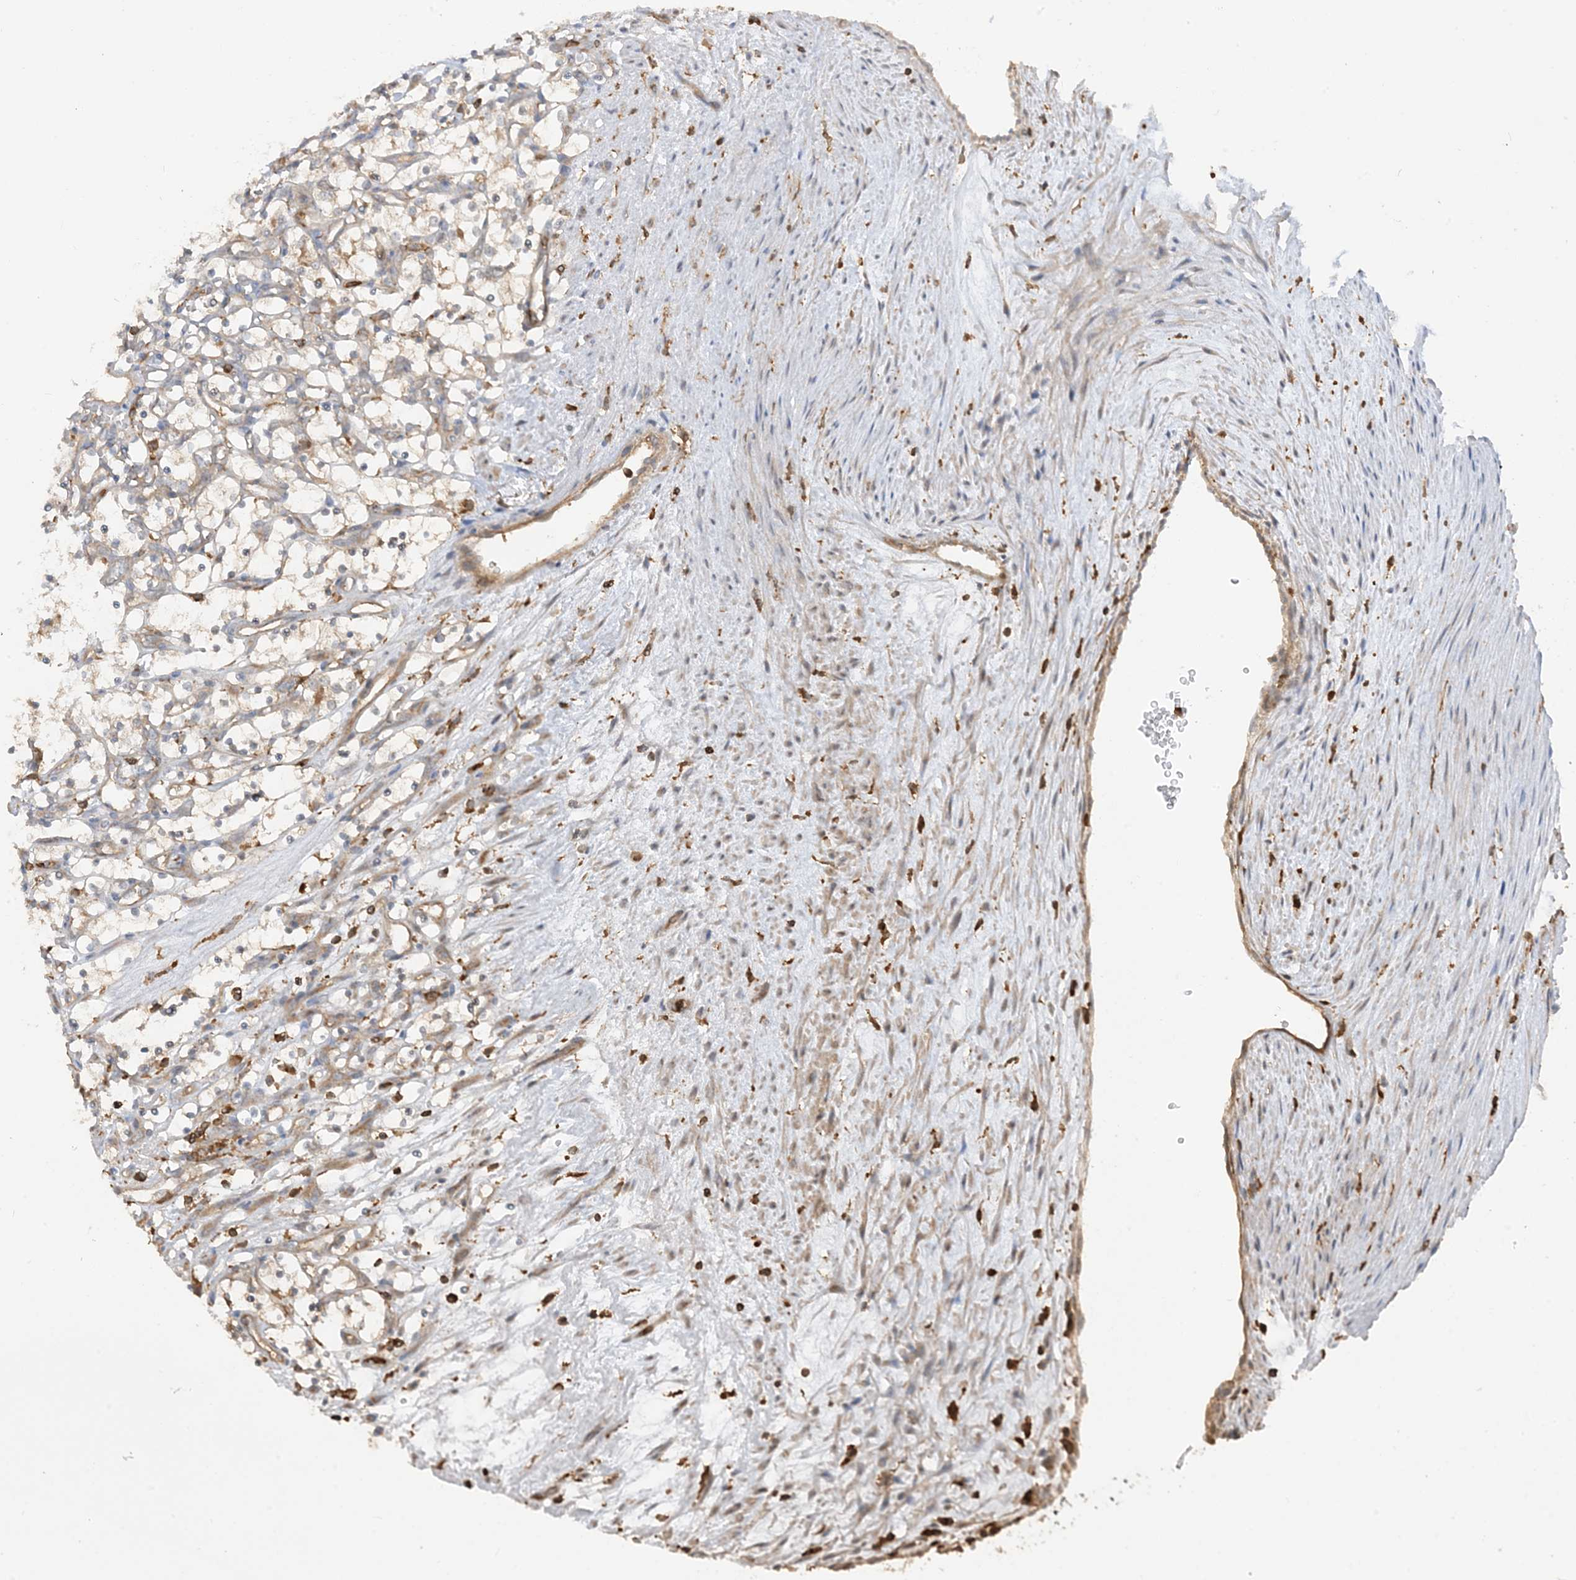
{"staining": {"intensity": "weak", "quantity": "<25%", "location": "cytoplasmic/membranous"}, "tissue": "renal cancer", "cell_type": "Tumor cells", "image_type": "cancer", "snomed": [{"axis": "morphology", "description": "Adenocarcinoma, NOS"}, {"axis": "topography", "description": "Kidney"}], "caption": "Immunohistochemical staining of renal adenocarcinoma displays no significant staining in tumor cells.", "gene": "CAPZB", "patient": {"sex": "female", "age": 69}}